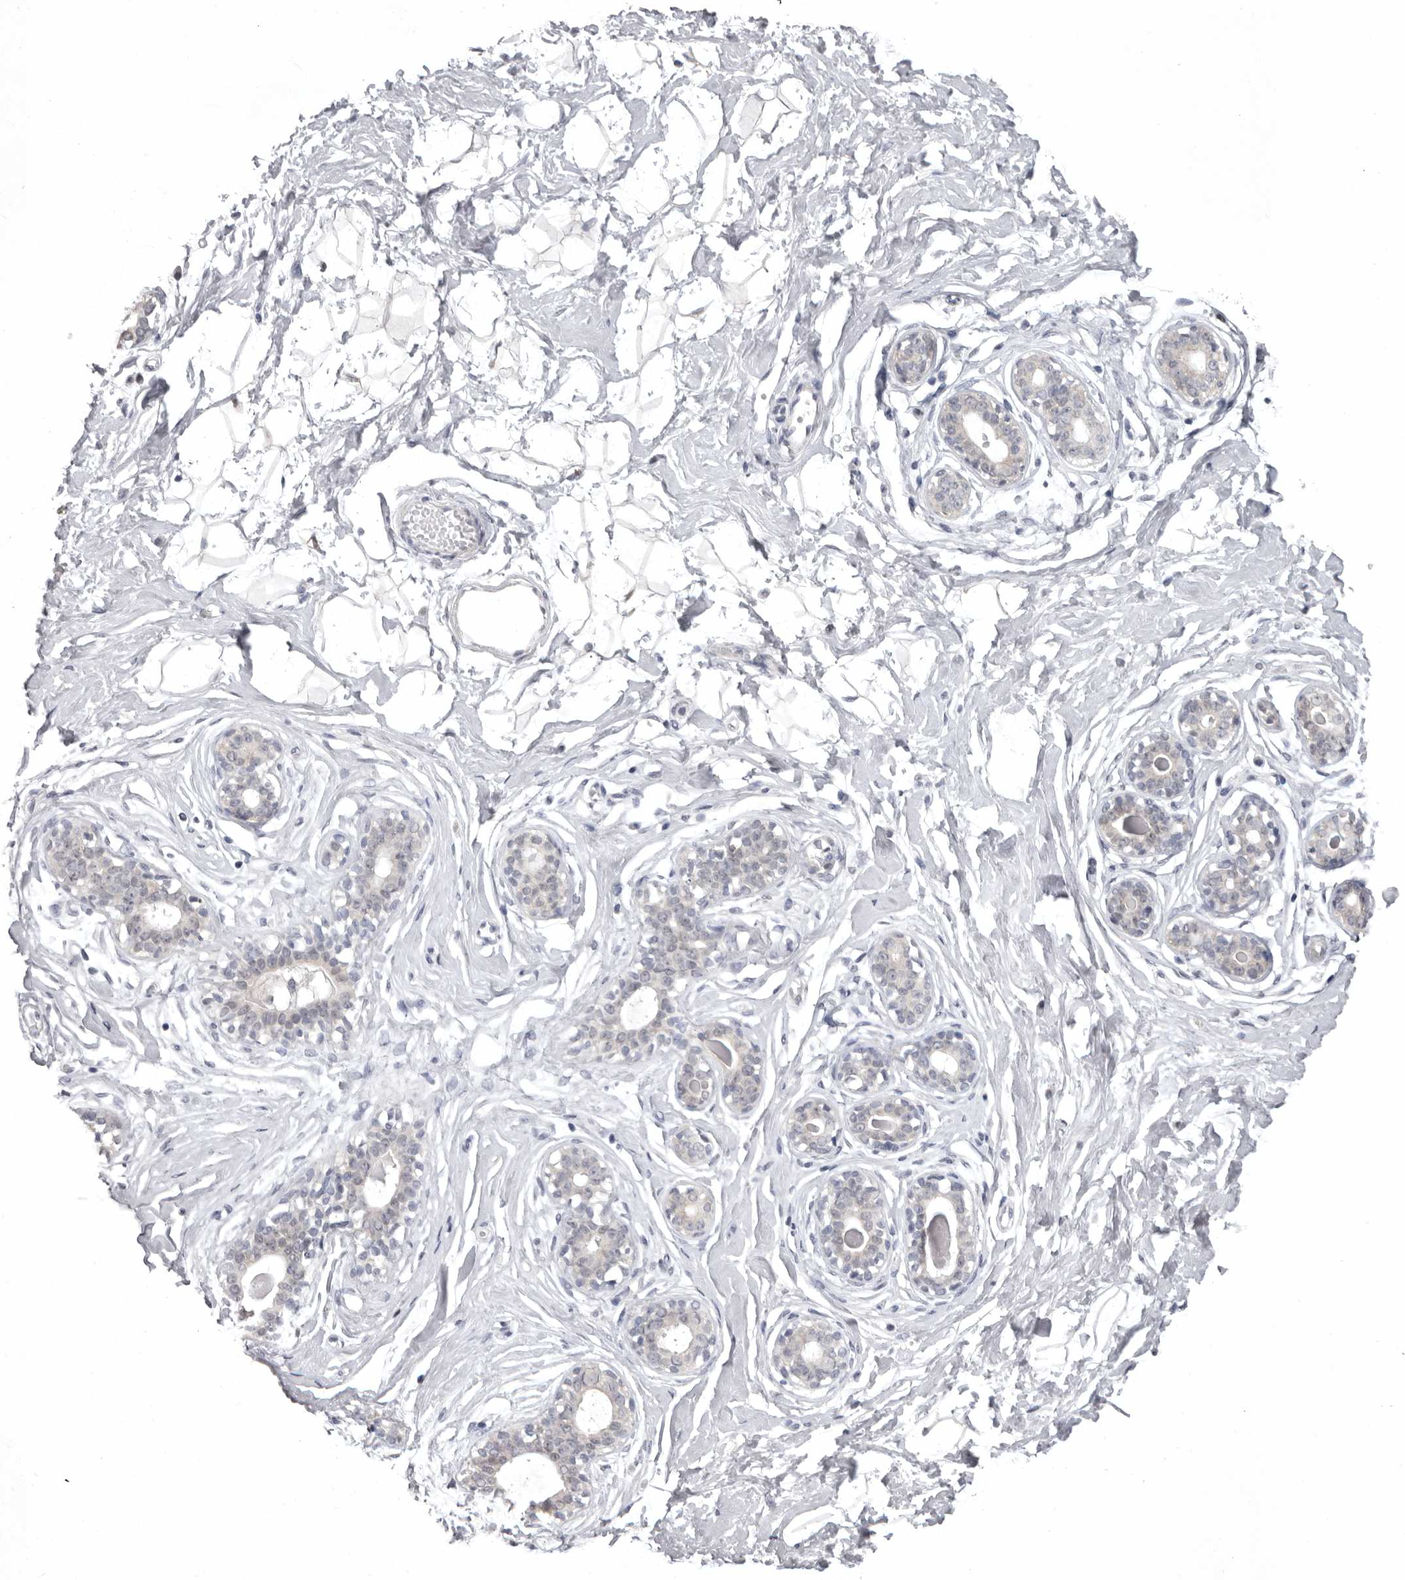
{"staining": {"intensity": "negative", "quantity": "none", "location": "none"}, "tissue": "breast", "cell_type": "Adipocytes", "image_type": "normal", "snomed": [{"axis": "morphology", "description": "Normal tissue, NOS"}, {"axis": "morphology", "description": "Adenoma, NOS"}, {"axis": "topography", "description": "Breast"}], "caption": "Human breast stained for a protein using immunohistochemistry (IHC) exhibits no expression in adipocytes.", "gene": "MDH1", "patient": {"sex": "female", "age": 23}}